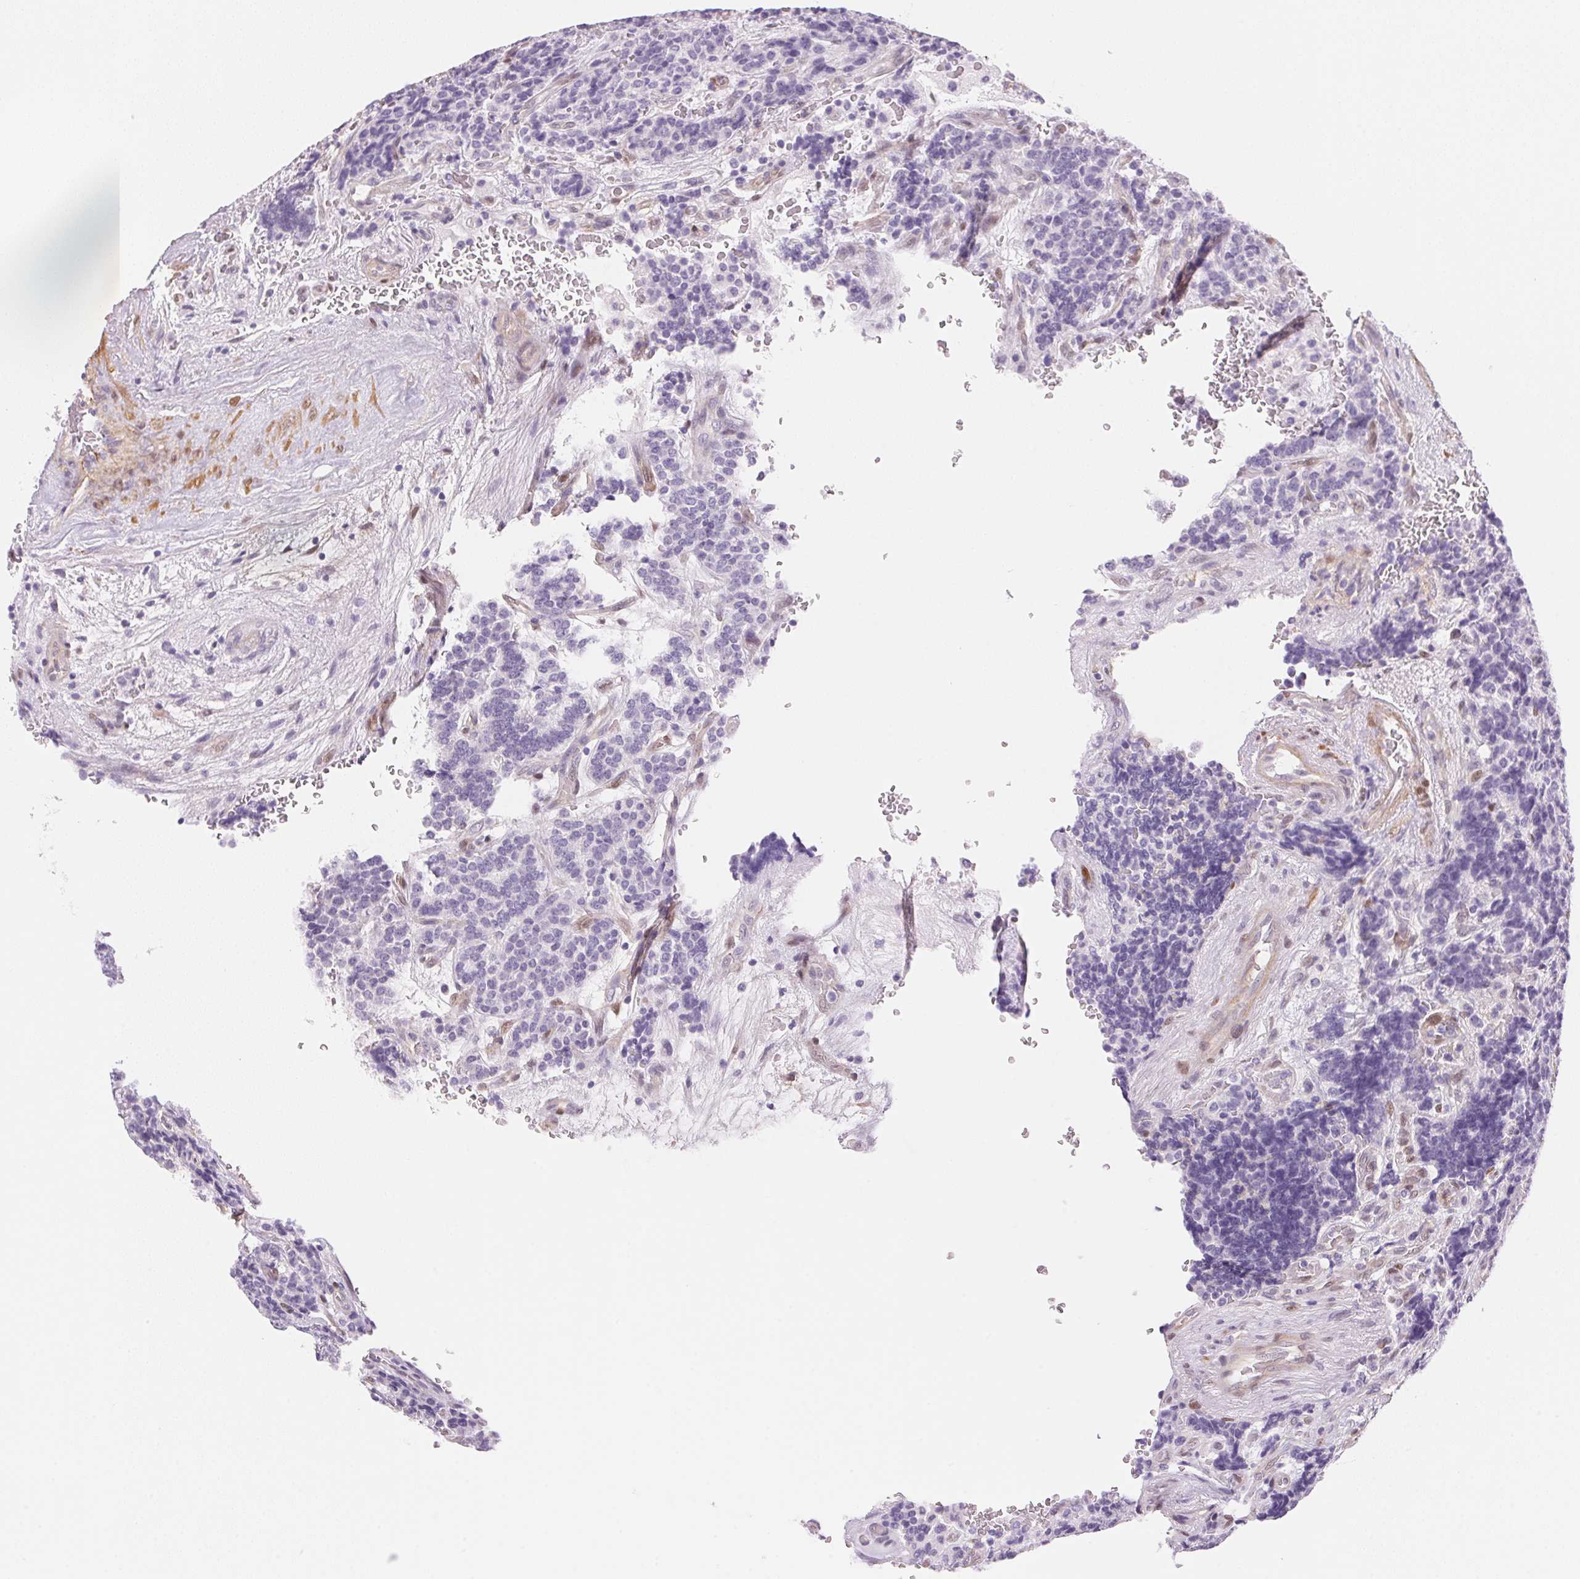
{"staining": {"intensity": "negative", "quantity": "none", "location": "none"}, "tissue": "carcinoid", "cell_type": "Tumor cells", "image_type": "cancer", "snomed": [{"axis": "morphology", "description": "Carcinoid, malignant, NOS"}, {"axis": "topography", "description": "Pancreas"}], "caption": "DAB (3,3'-diaminobenzidine) immunohistochemical staining of human carcinoid (malignant) reveals no significant expression in tumor cells.", "gene": "SMTN", "patient": {"sex": "male", "age": 36}}